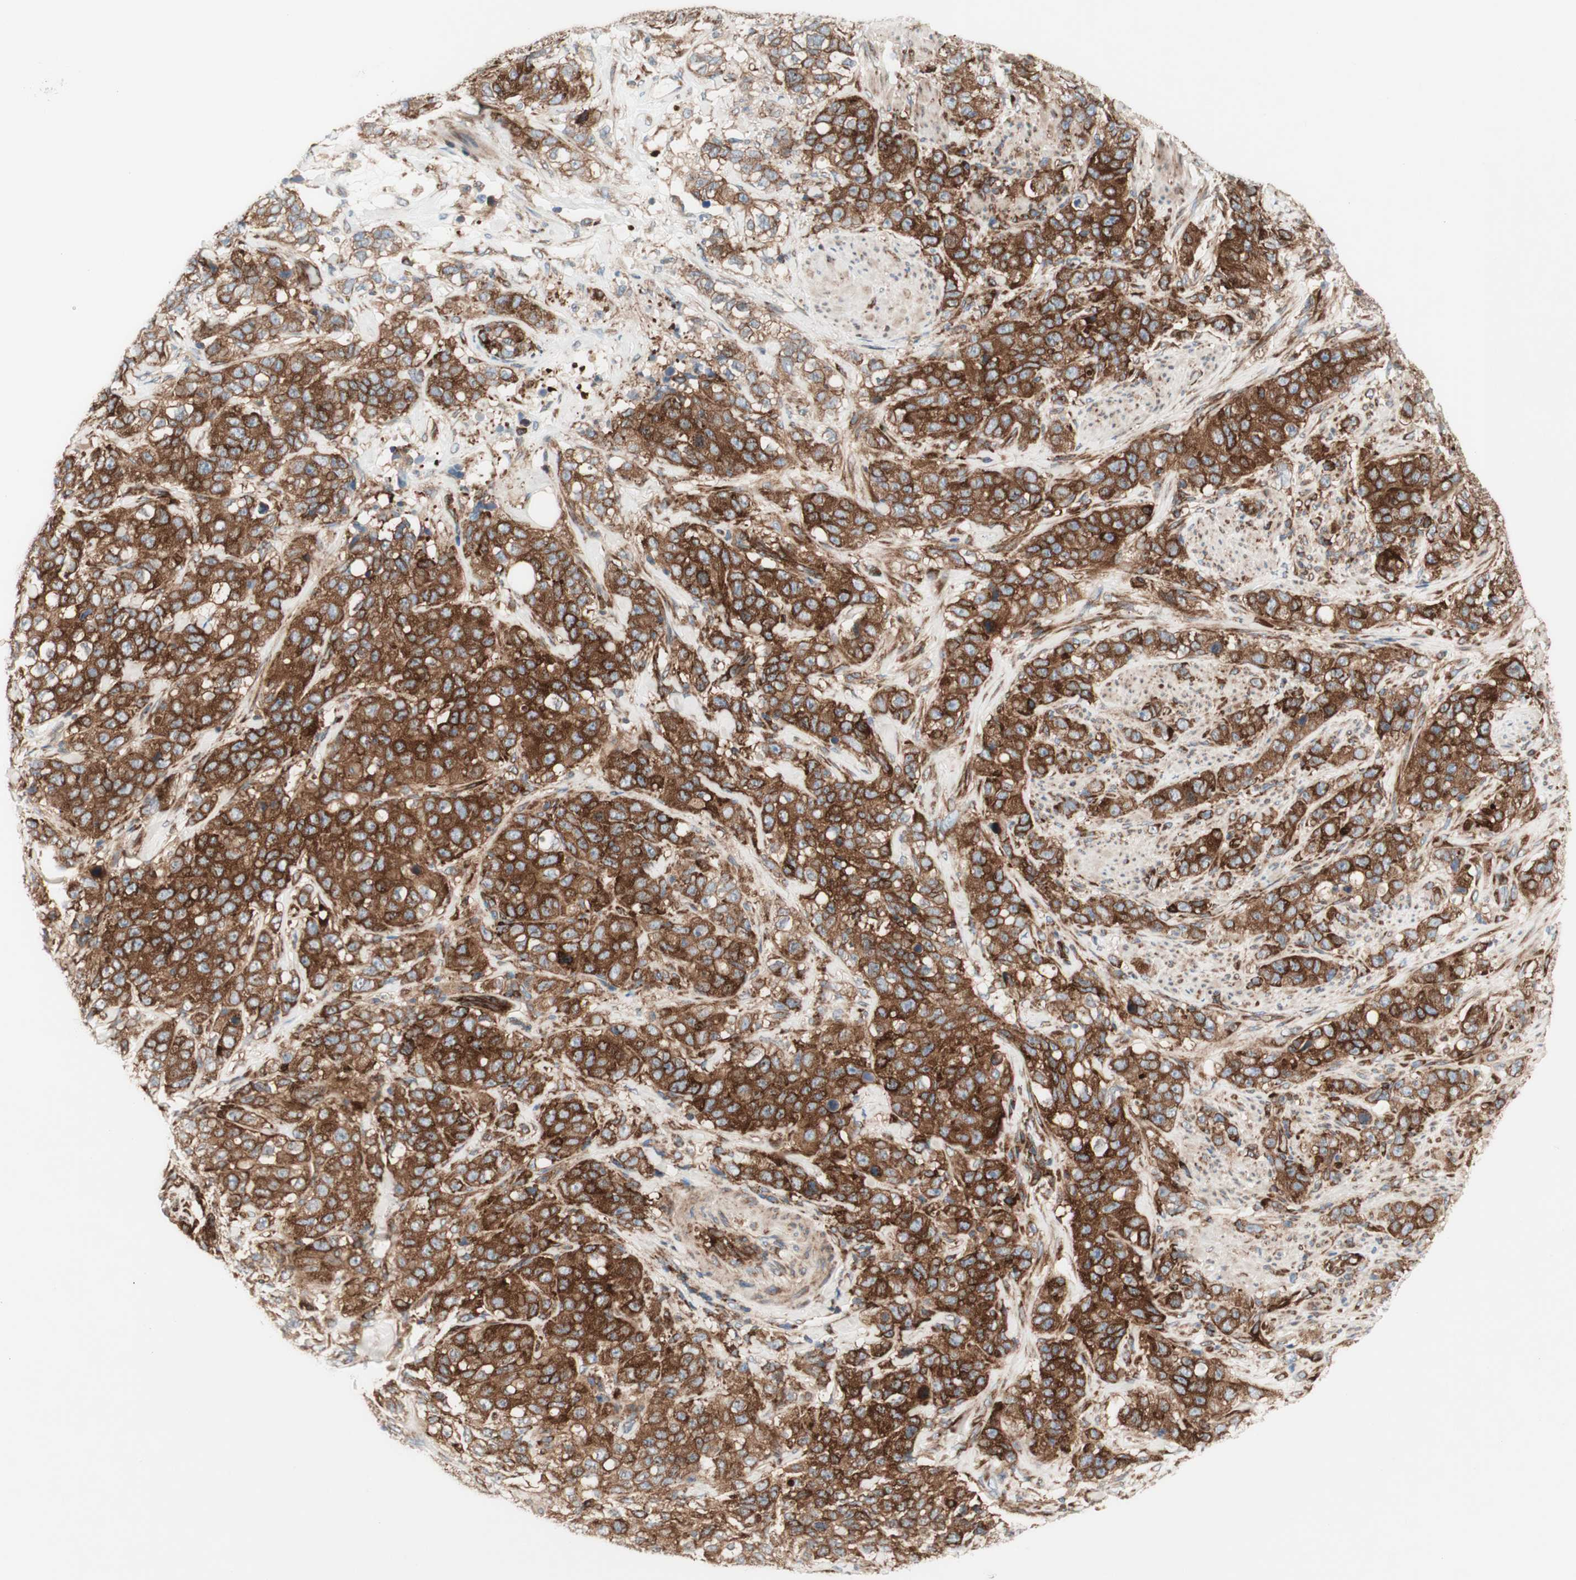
{"staining": {"intensity": "strong", "quantity": ">75%", "location": "cytoplasmic/membranous"}, "tissue": "stomach cancer", "cell_type": "Tumor cells", "image_type": "cancer", "snomed": [{"axis": "morphology", "description": "Adenocarcinoma, NOS"}, {"axis": "topography", "description": "Stomach"}], "caption": "Immunohistochemistry image of adenocarcinoma (stomach) stained for a protein (brown), which demonstrates high levels of strong cytoplasmic/membranous positivity in about >75% of tumor cells.", "gene": "CCN4", "patient": {"sex": "male", "age": 48}}